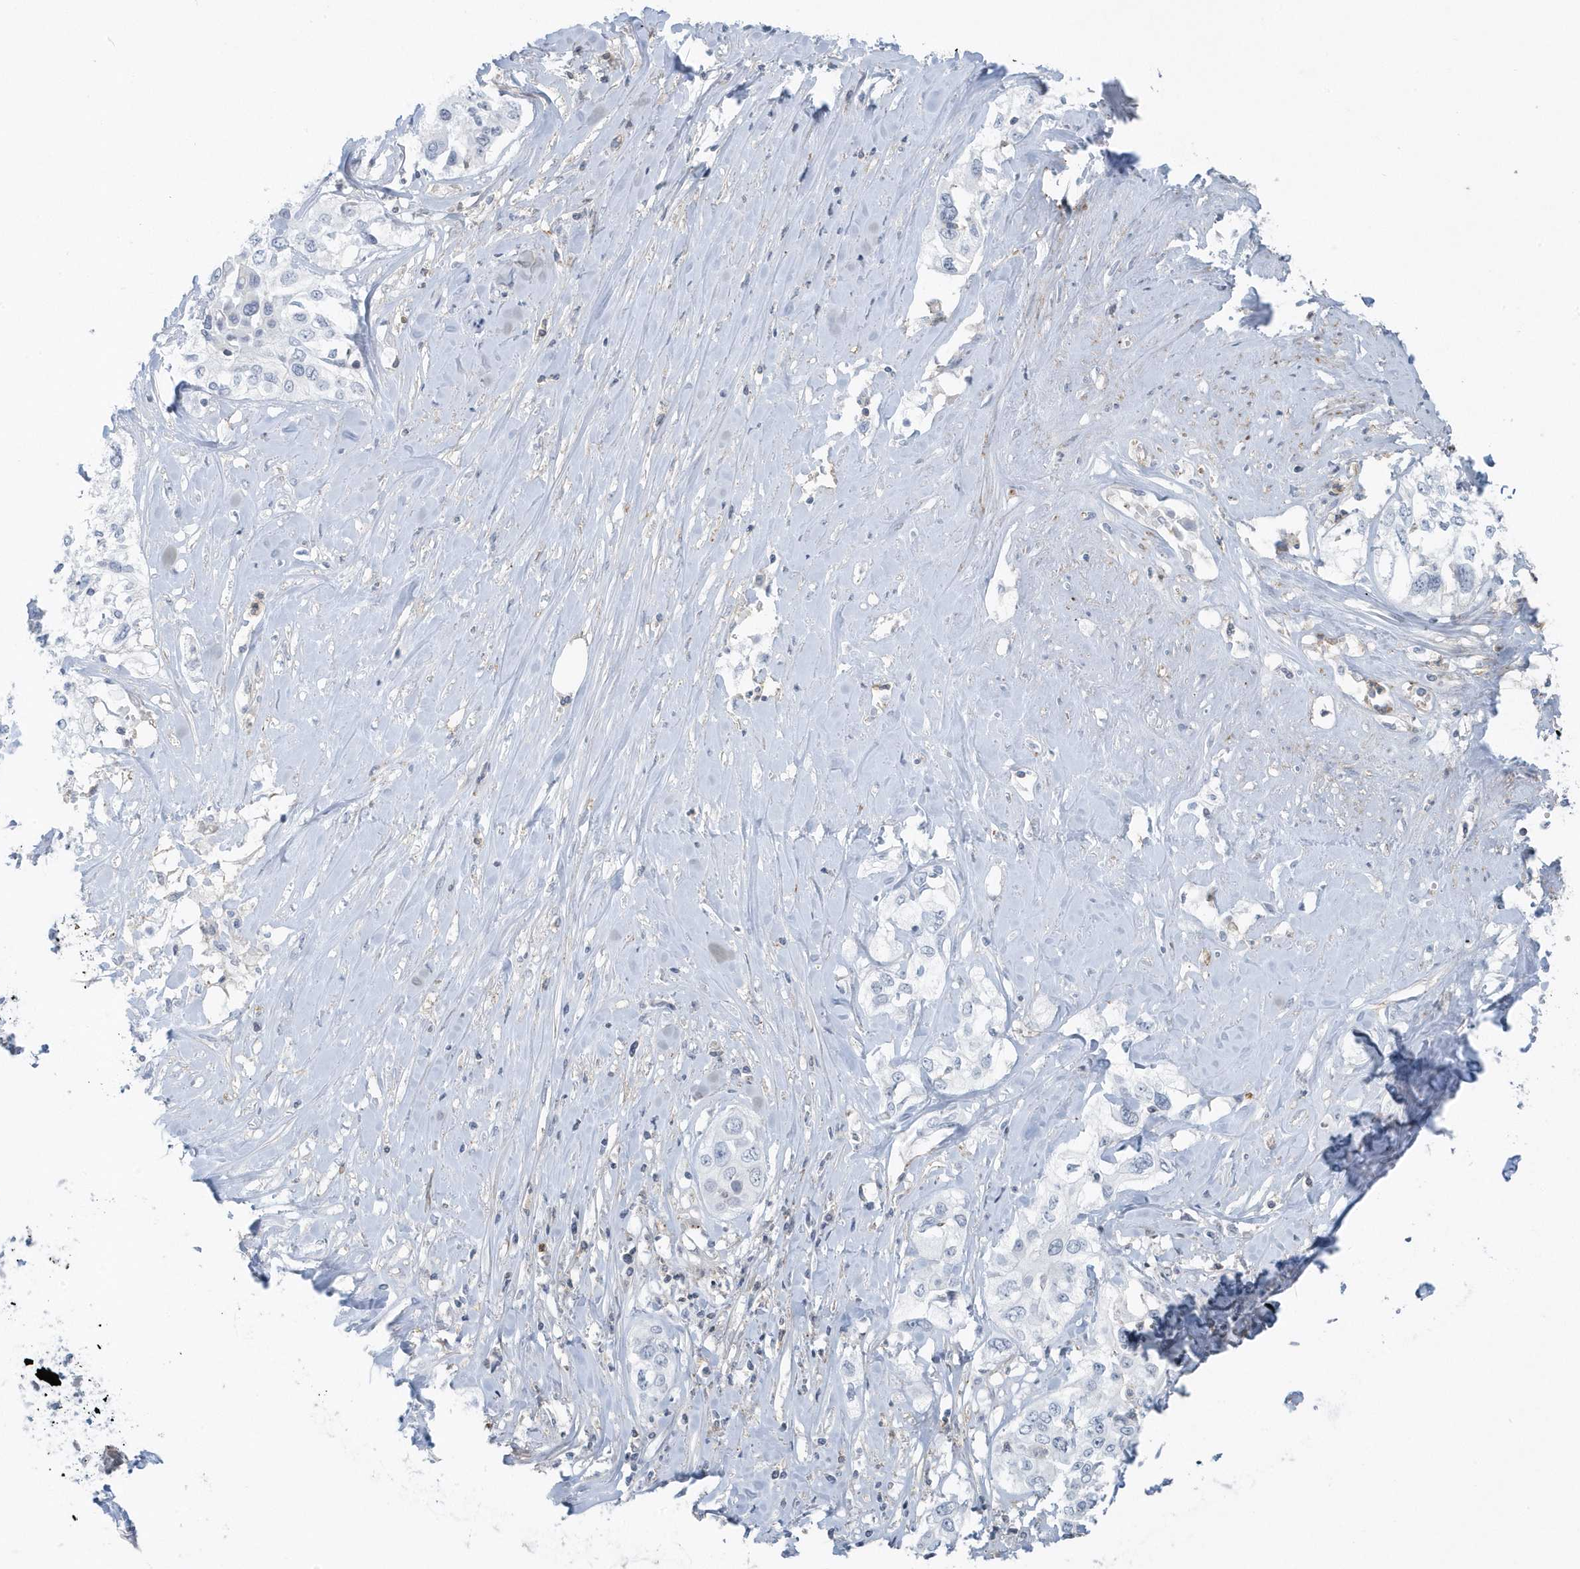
{"staining": {"intensity": "negative", "quantity": "none", "location": "none"}, "tissue": "cervical cancer", "cell_type": "Tumor cells", "image_type": "cancer", "snomed": [{"axis": "morphology", "description": "Squamous cell carcinoma, NOS"}, {"axis": "topography", "description": "Cervix"}], "caption": "Tumor cells show no significant expression in cervical cancer.", "gene": "CACNB2", "patient": {"sex": "female", "age": 31}}